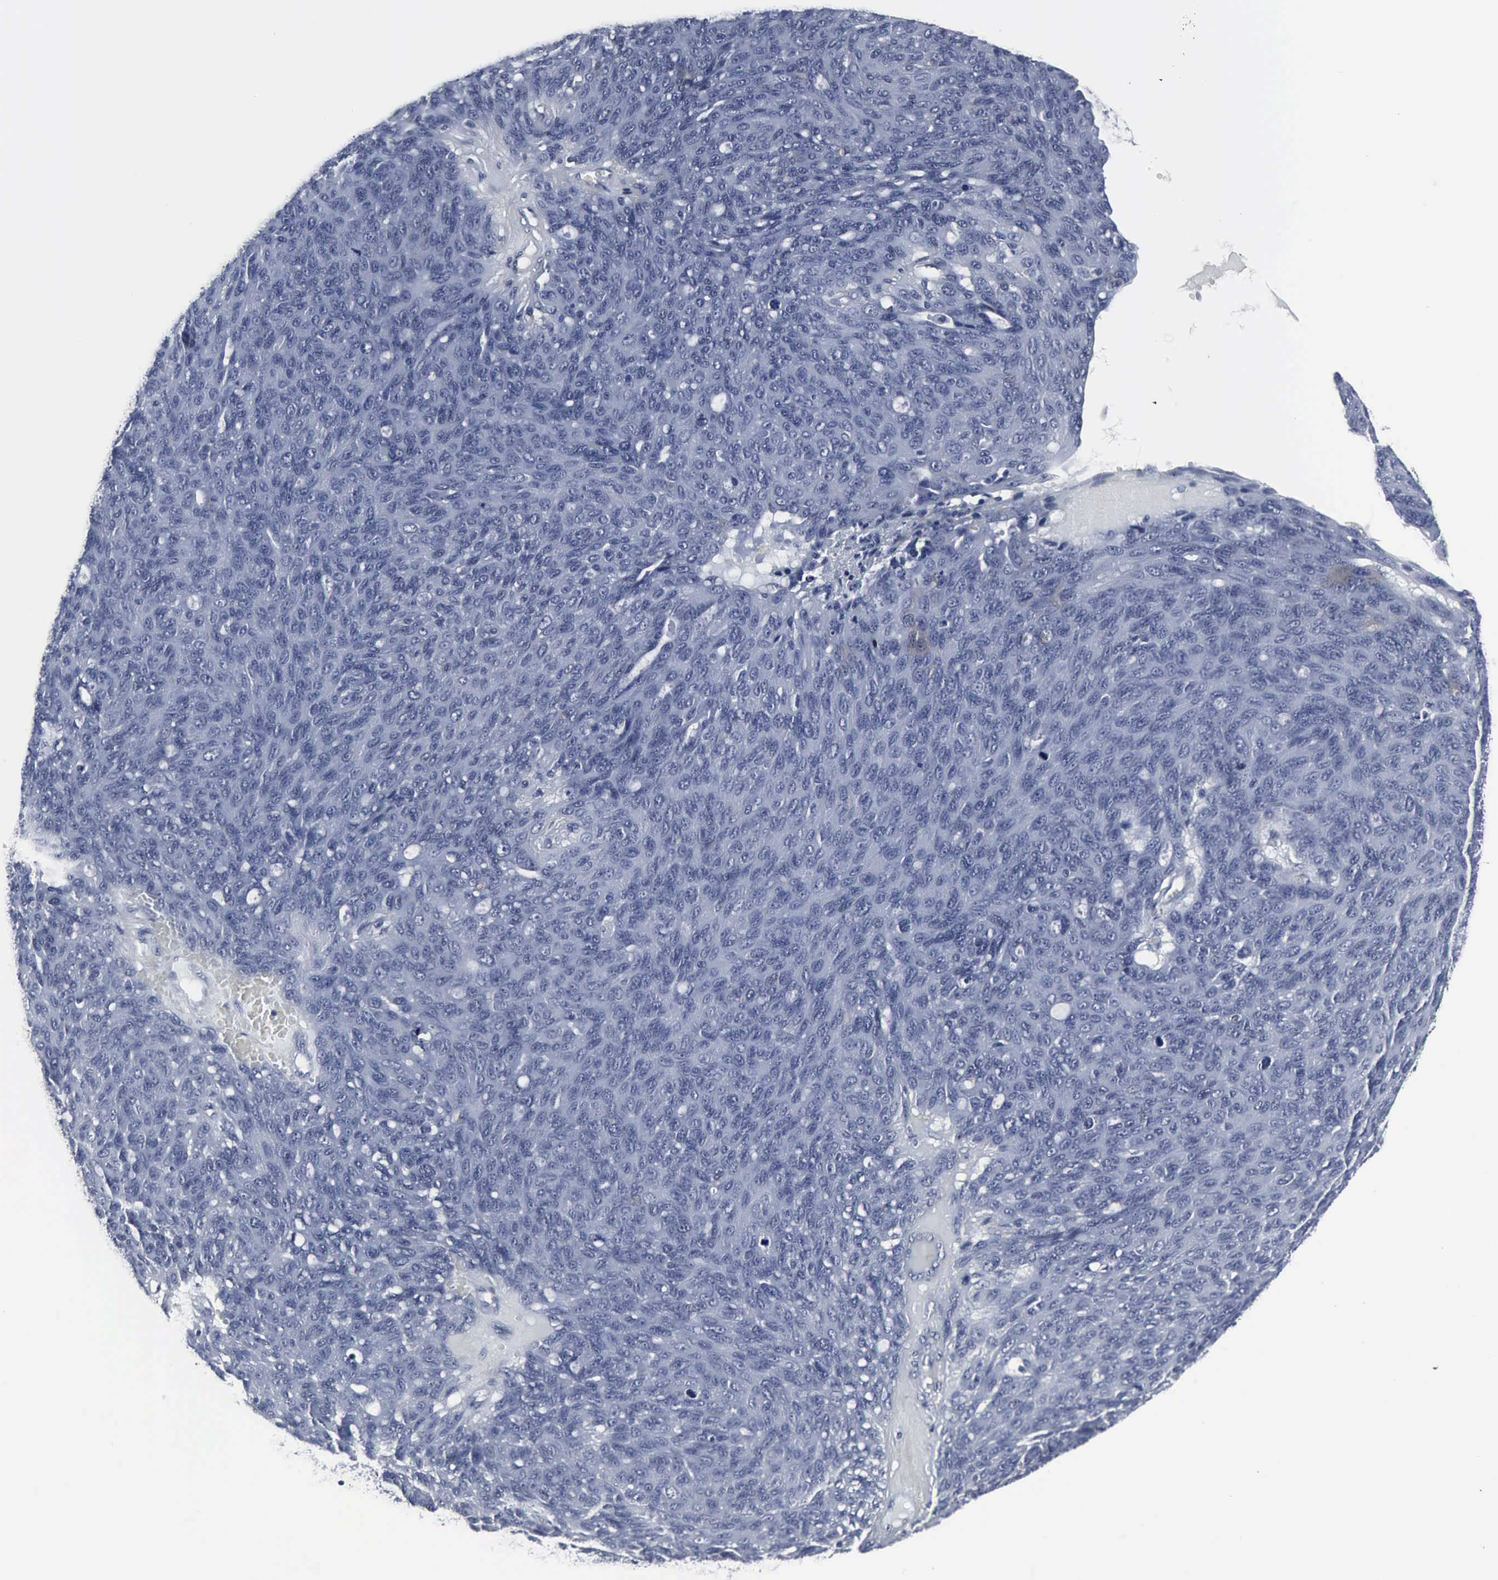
{"staining": {"intensity": "negative", "quantity": "none", "location": "none"}, "tissue": "ovarian cancer", "cell_type": "Tumor cells", "image_type": "cancer", "snomed": [{"axis": "morphology", "description": "Carcinoma, endometroid"}, {"axis": "topography", "description": "Ovary"}], "caption": "Human endometroid carcinoma (ovarian) stained for a protein using IHC shows no positivity in tumor cells.", "gene": "SNAP25", "patient": {"sex": "female", "age": 60}}